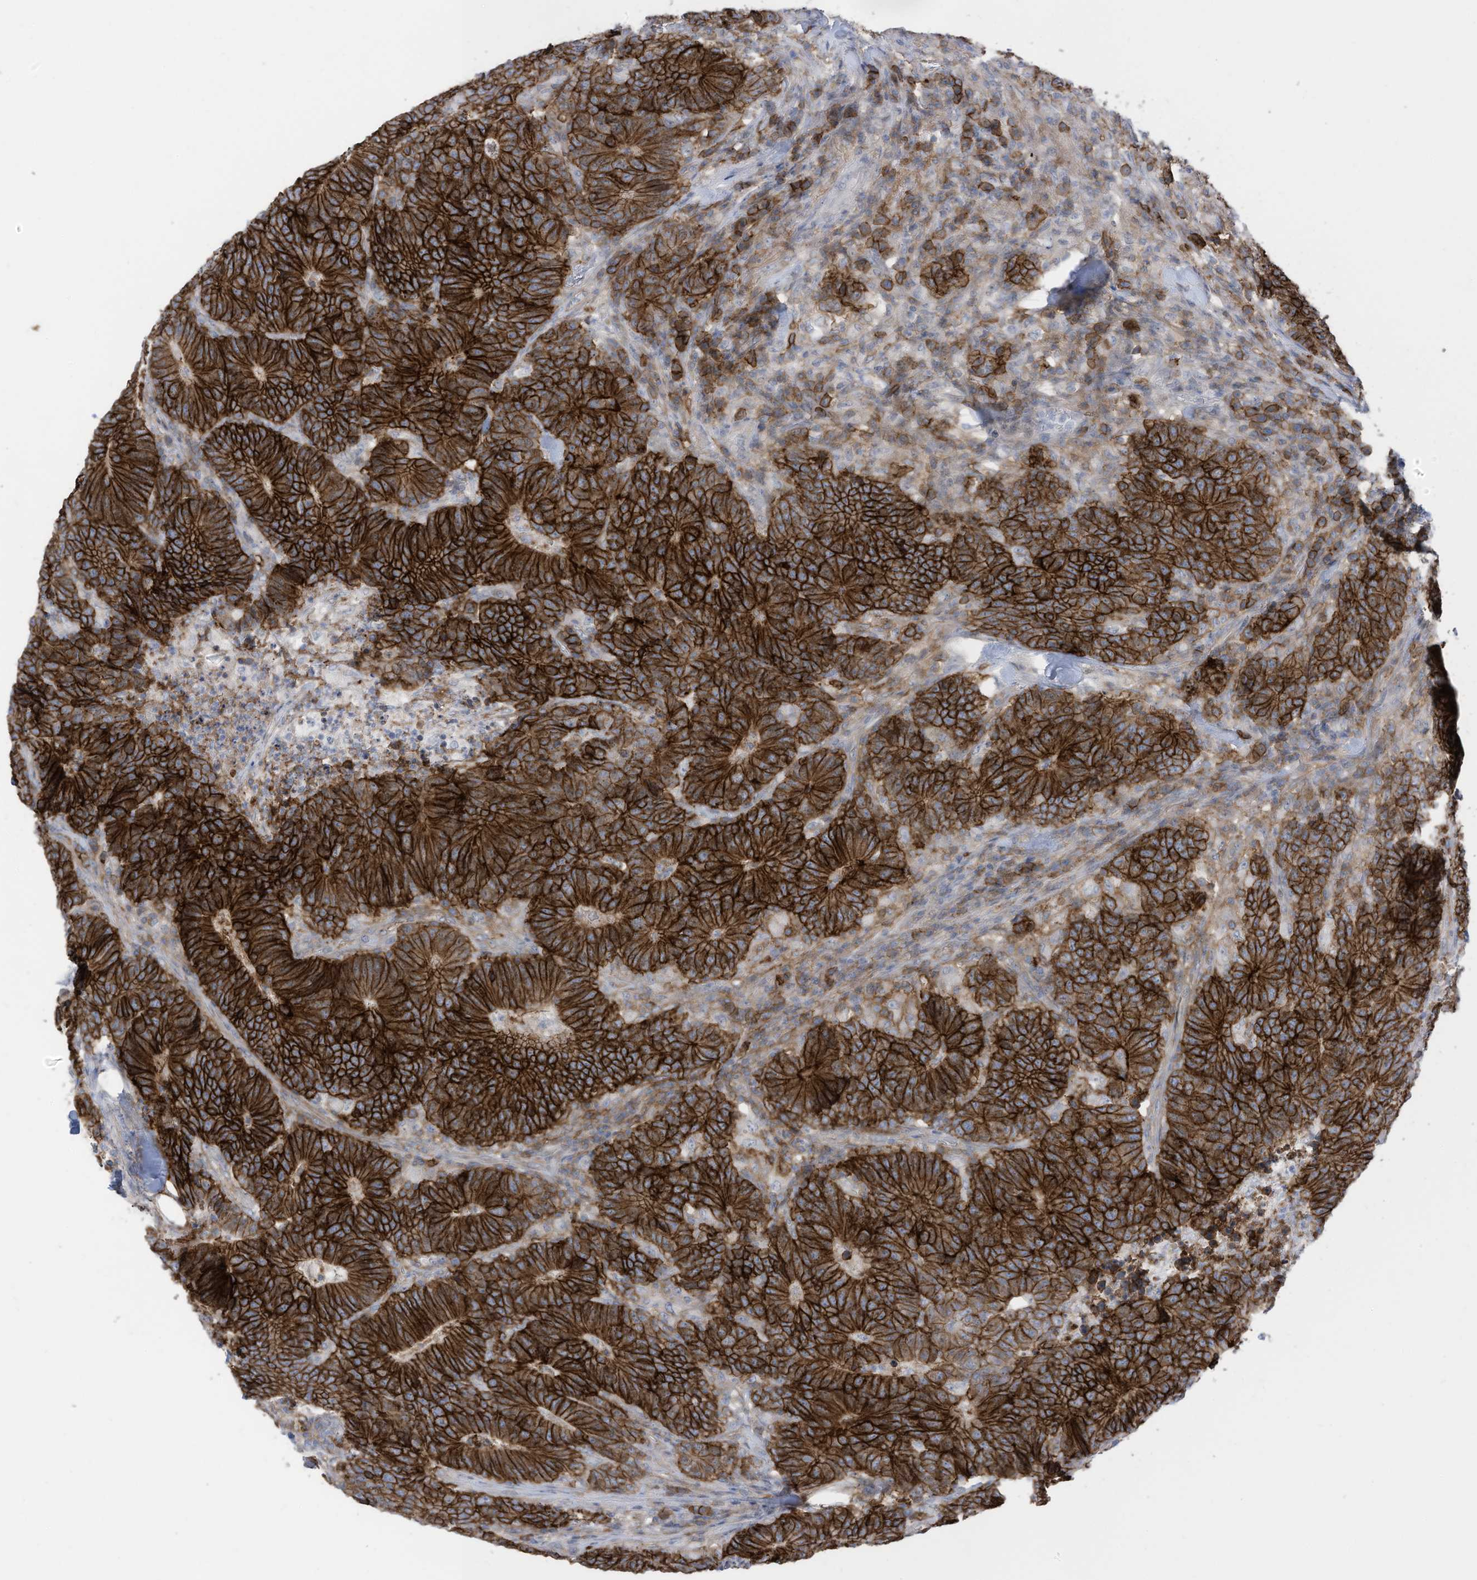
{"staining": {"intensity": "strong", "quantity": ">75%", "location": "cytoplasmic/membranous"}, "tissue": "colorectal cancer", "cell_type": "Tumor cells", "image_type": "cancer", "snomed": [{"axis": "morphology", "description": "Normal tissue, NOS"}, {"axis": "morphology", "description": "Adenocarcinoma, NOS"}, {"axis": "topography", "description": "Colon"}], "caption": "Human colorectal adenocarcinoma stained for a protein (brown) reveals strong cytoplasmic/membranous positive staining in about >75% of tumor cells.", "gene": "SLC1A5", "patient": {"sex": "female", "age": 75}}